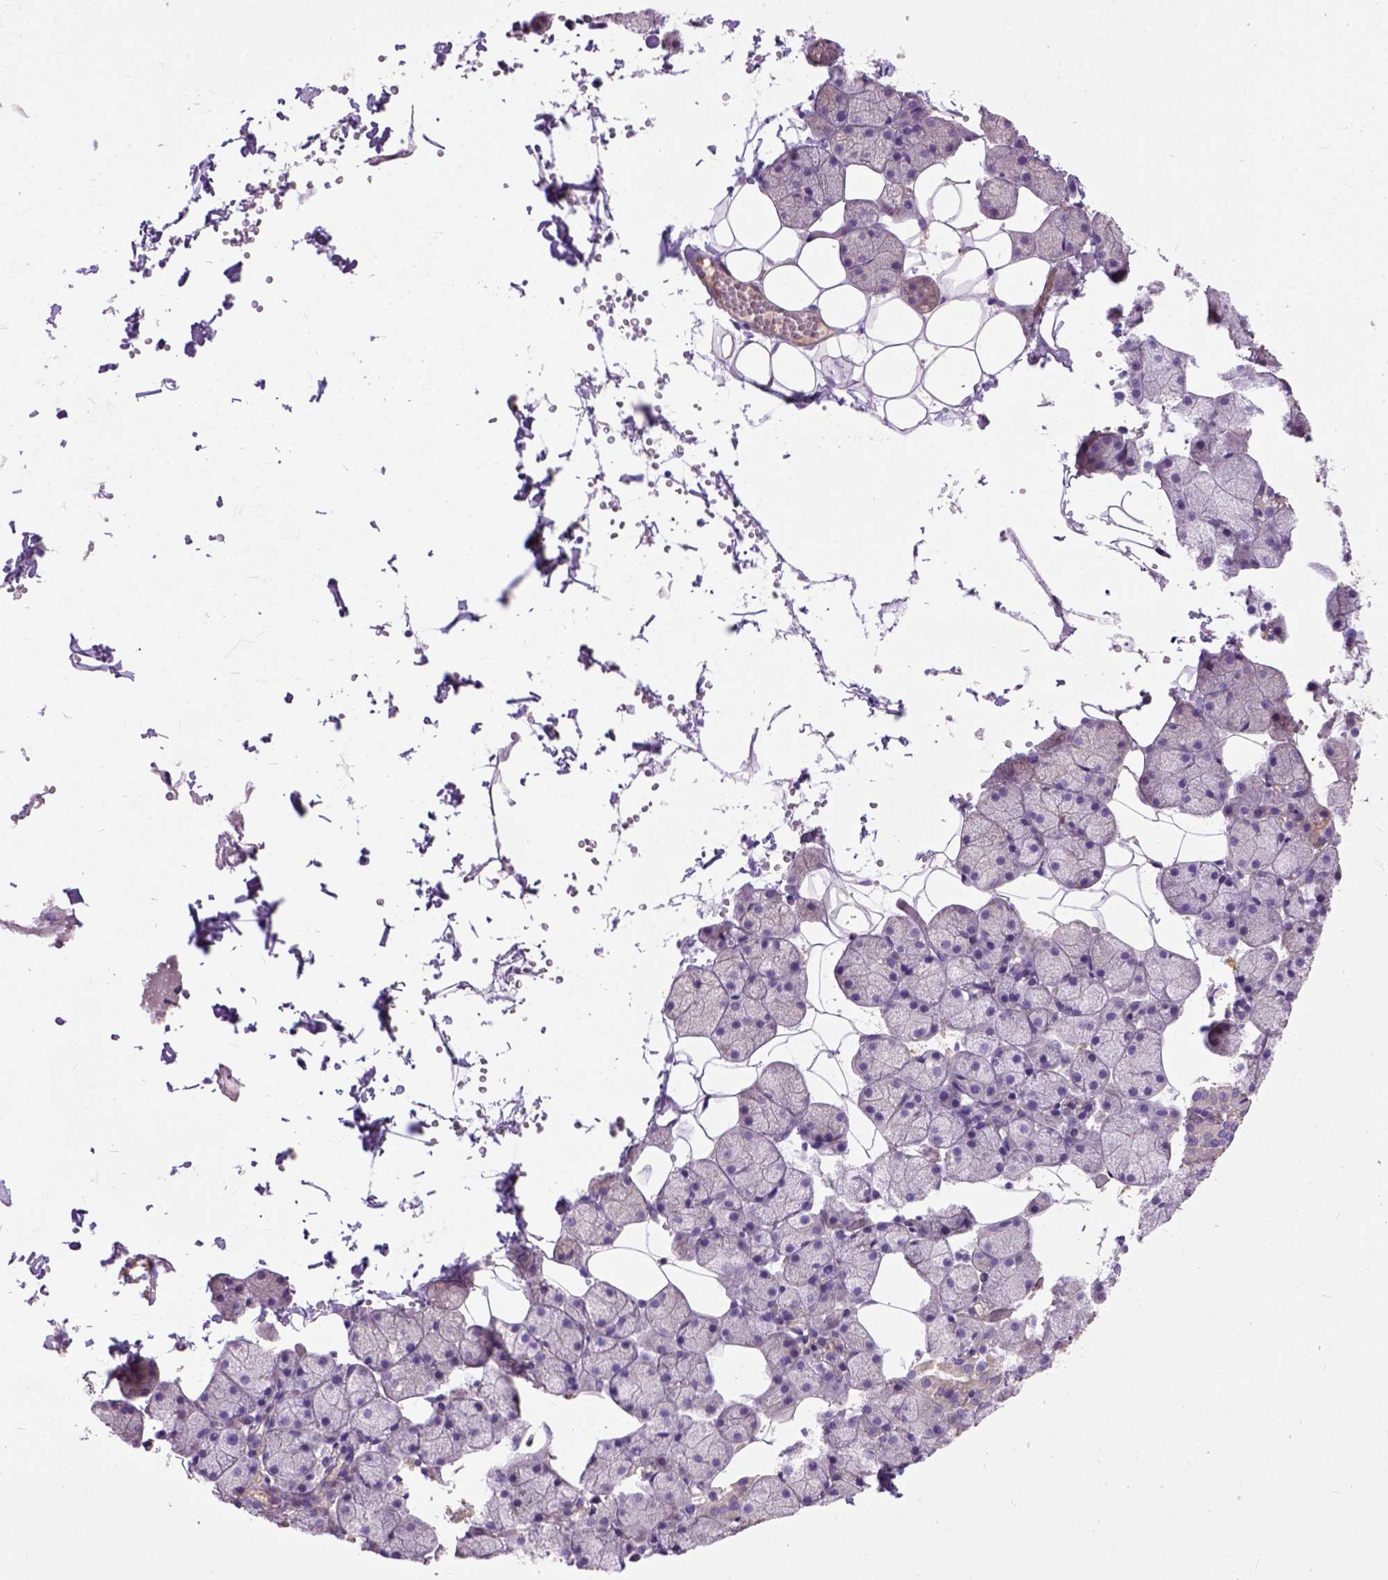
{"staining": {"intensity": "negative", "quantity": "none", "location": "none"}, "tissue": "salivary gland", "cell_type": "Glandular cells", "image_type": "normal", "snomed": [{"axis": "morphology", "description": "Normal tissue, NOS"}, {"axis": "topography", "description": "Salivary gland"}], "caption": "Immunohistochemical staining of normal human salivary gland exhibits no significant positivity in glandular cells.", "gene": "SEMA4F", "patient": {"sex": "male", "age": 38}}